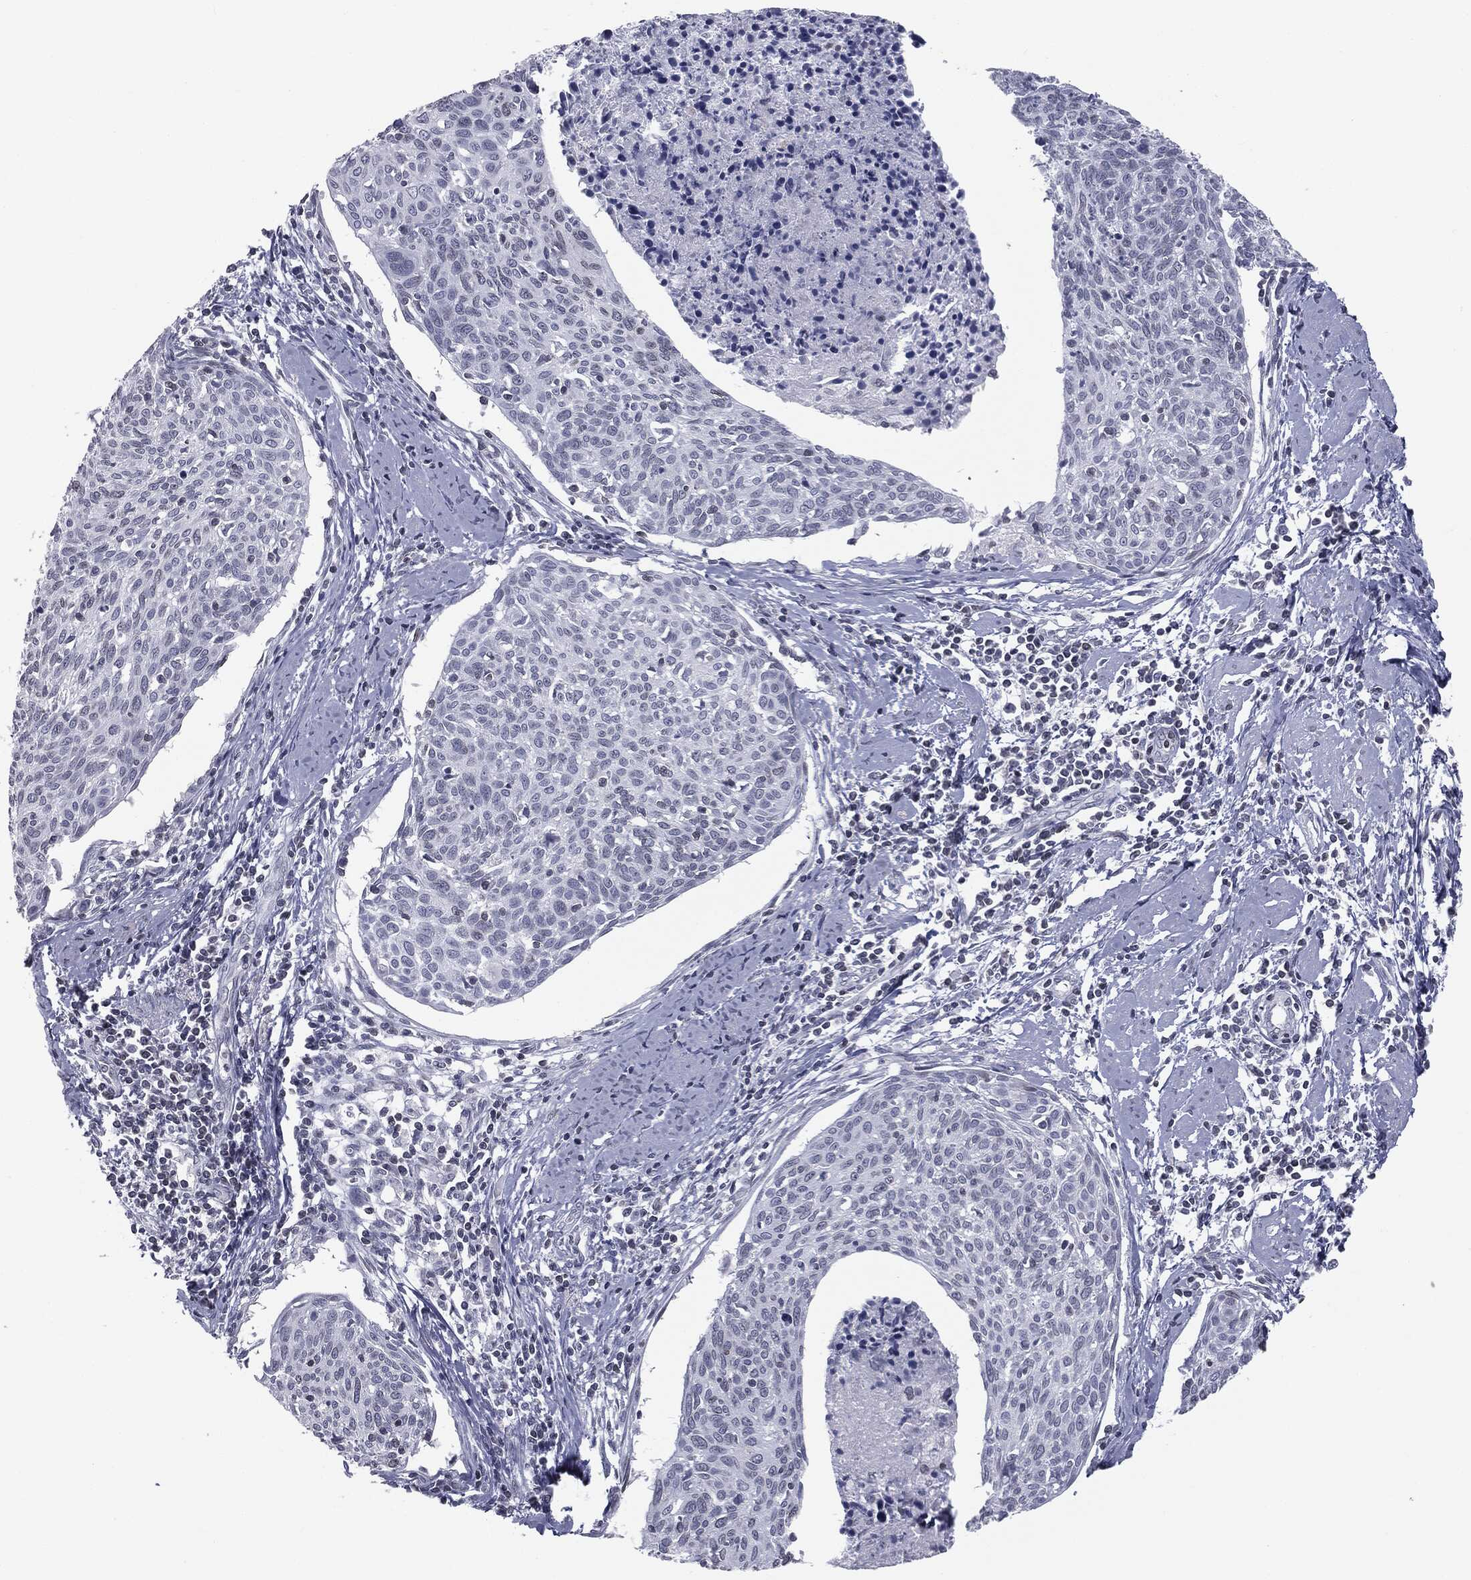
{"staining": {"intensity": "negative", "quantity": "none", "location": "none"}, "tissue": "cervical cancer", "cell_type": "Tumor cells", "image_type": "cancer", "snomed": [{"axis": "morphology", "description": "Squamous cell carcinoma, NOS"}, {"axis": "topography", "description": "Cervix"}], "caption": "An immunohistochemistry image of squamous cell carcinoma (cervical) is shown. There is no staining in tumor cells of squamous cell carcinoma (cervical).", "gene": "ALDOB", "patient": {"sex": "female", "age": 49}}